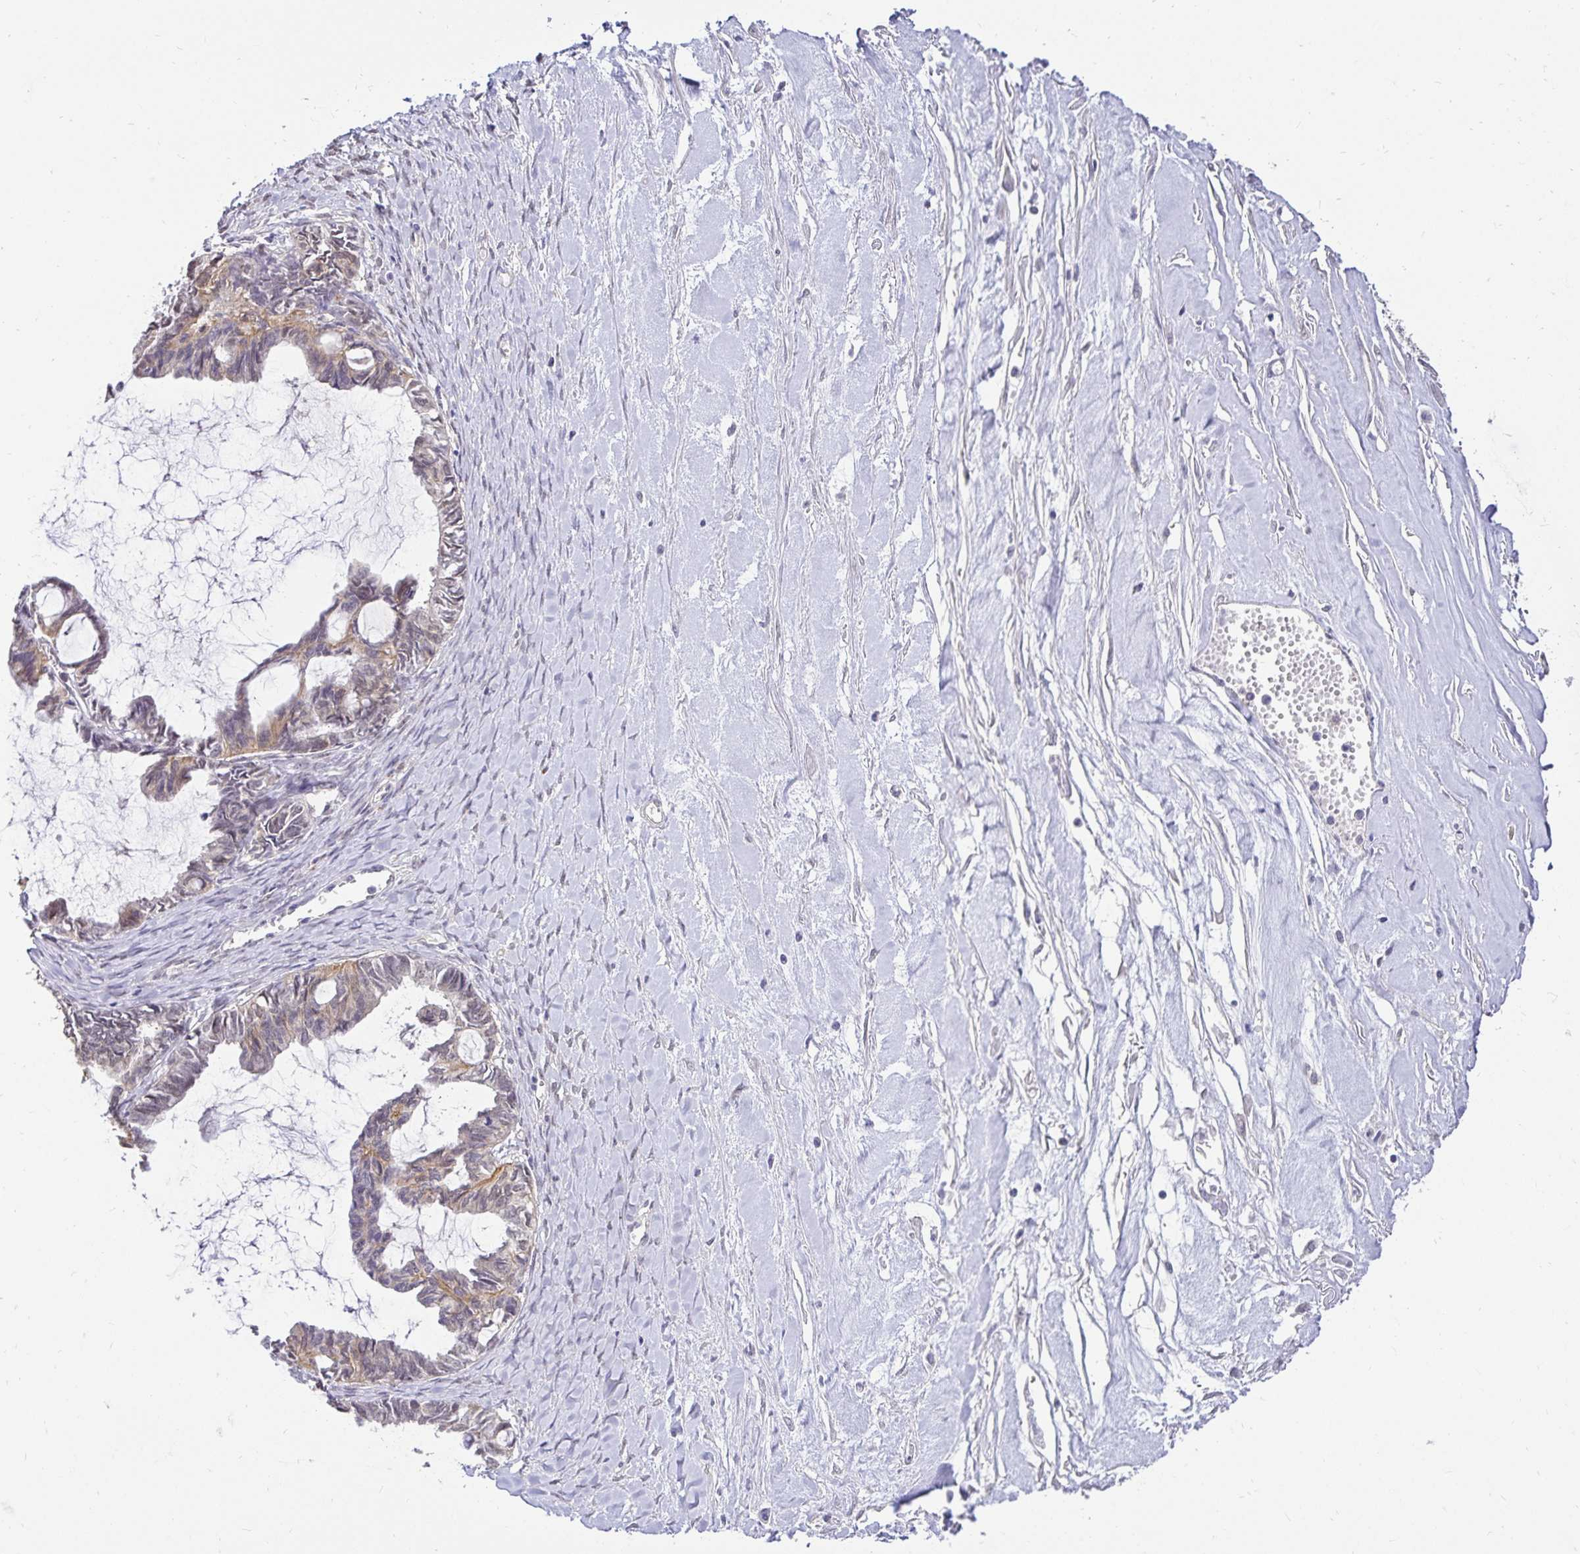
{"staining": {"intensity": "weak", "quantity": "<25%", "location": "cytoplasmic/membranous"}, "tissue": "ovarian cancer", "cell_type": "Tumor cells", "image_type": "cancer", "snomed": [{"axis": "morphology", "description": "Cystadenocarcinoma, mucinous, NOS"}, {"axis": "topography", "description": "Ovary"}], "caption": "An image of ovarian cancer (mucinous cystadenocarcinoma) stained for a protein exhibits no brown staining in tumor cells. (Stains: DAB immunohistochemistry with hematoxylin counter stain, Microscopy: brightfield microscopy at high magnification).", "gene": "SLC9A1", "patient": {"sex": "female", "age": 61}}